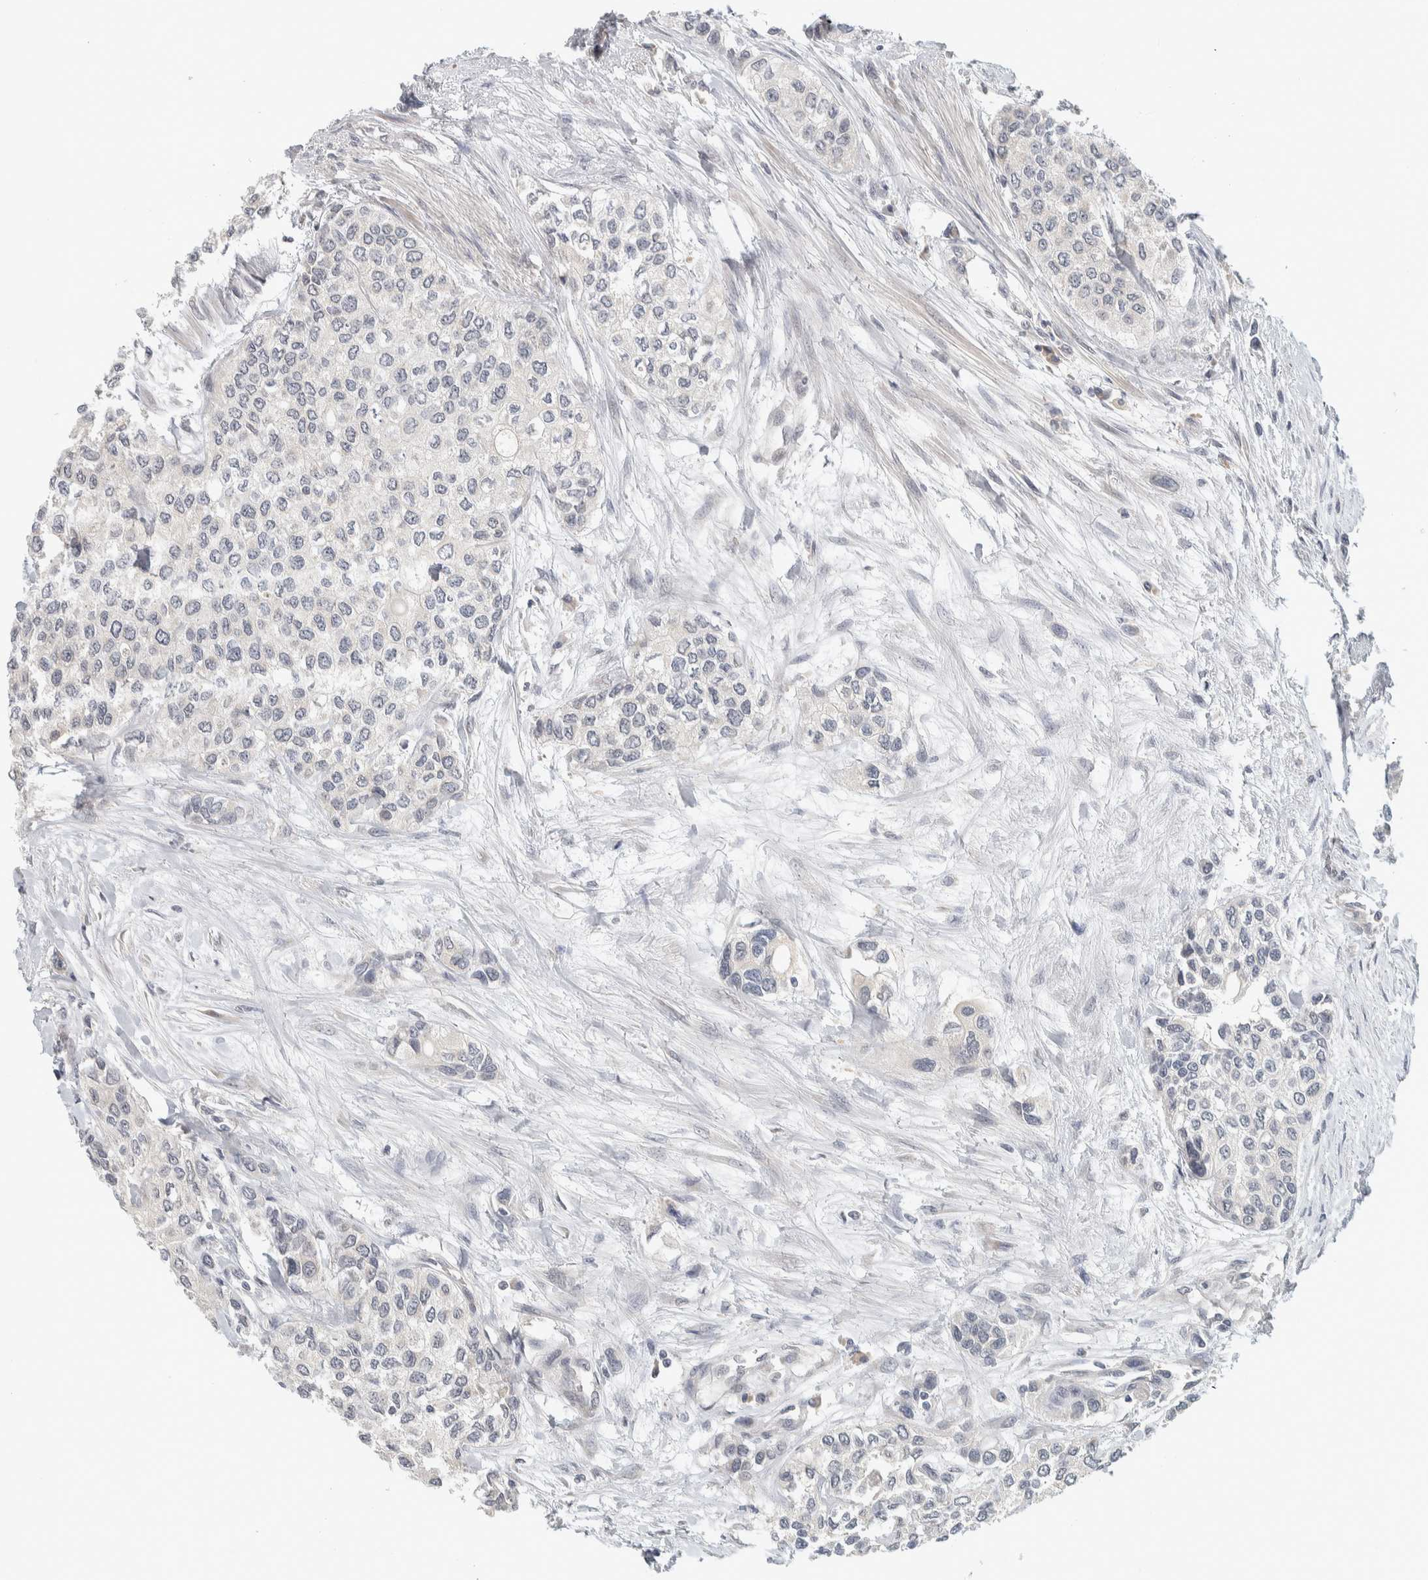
{"staining": {"intensity": "negative", "quantity": "none", "location": "none"}, "tissue": "urothelial cancer", "cell_type": "Tumor cells", "image_type": "cancer", "snomed": [{"axis": "morphology", "description": "Urothelial carcinoma, High grade"}, {"axis": "topography", "description": "Urinary bladder"}], "caption": "IHC histopathology image of human urothelial cancer stained for a protein (brown), which exhibits no expression in tumor cells.", "gene": "AFP", "patient": {"sex": "female", "age": 56}}